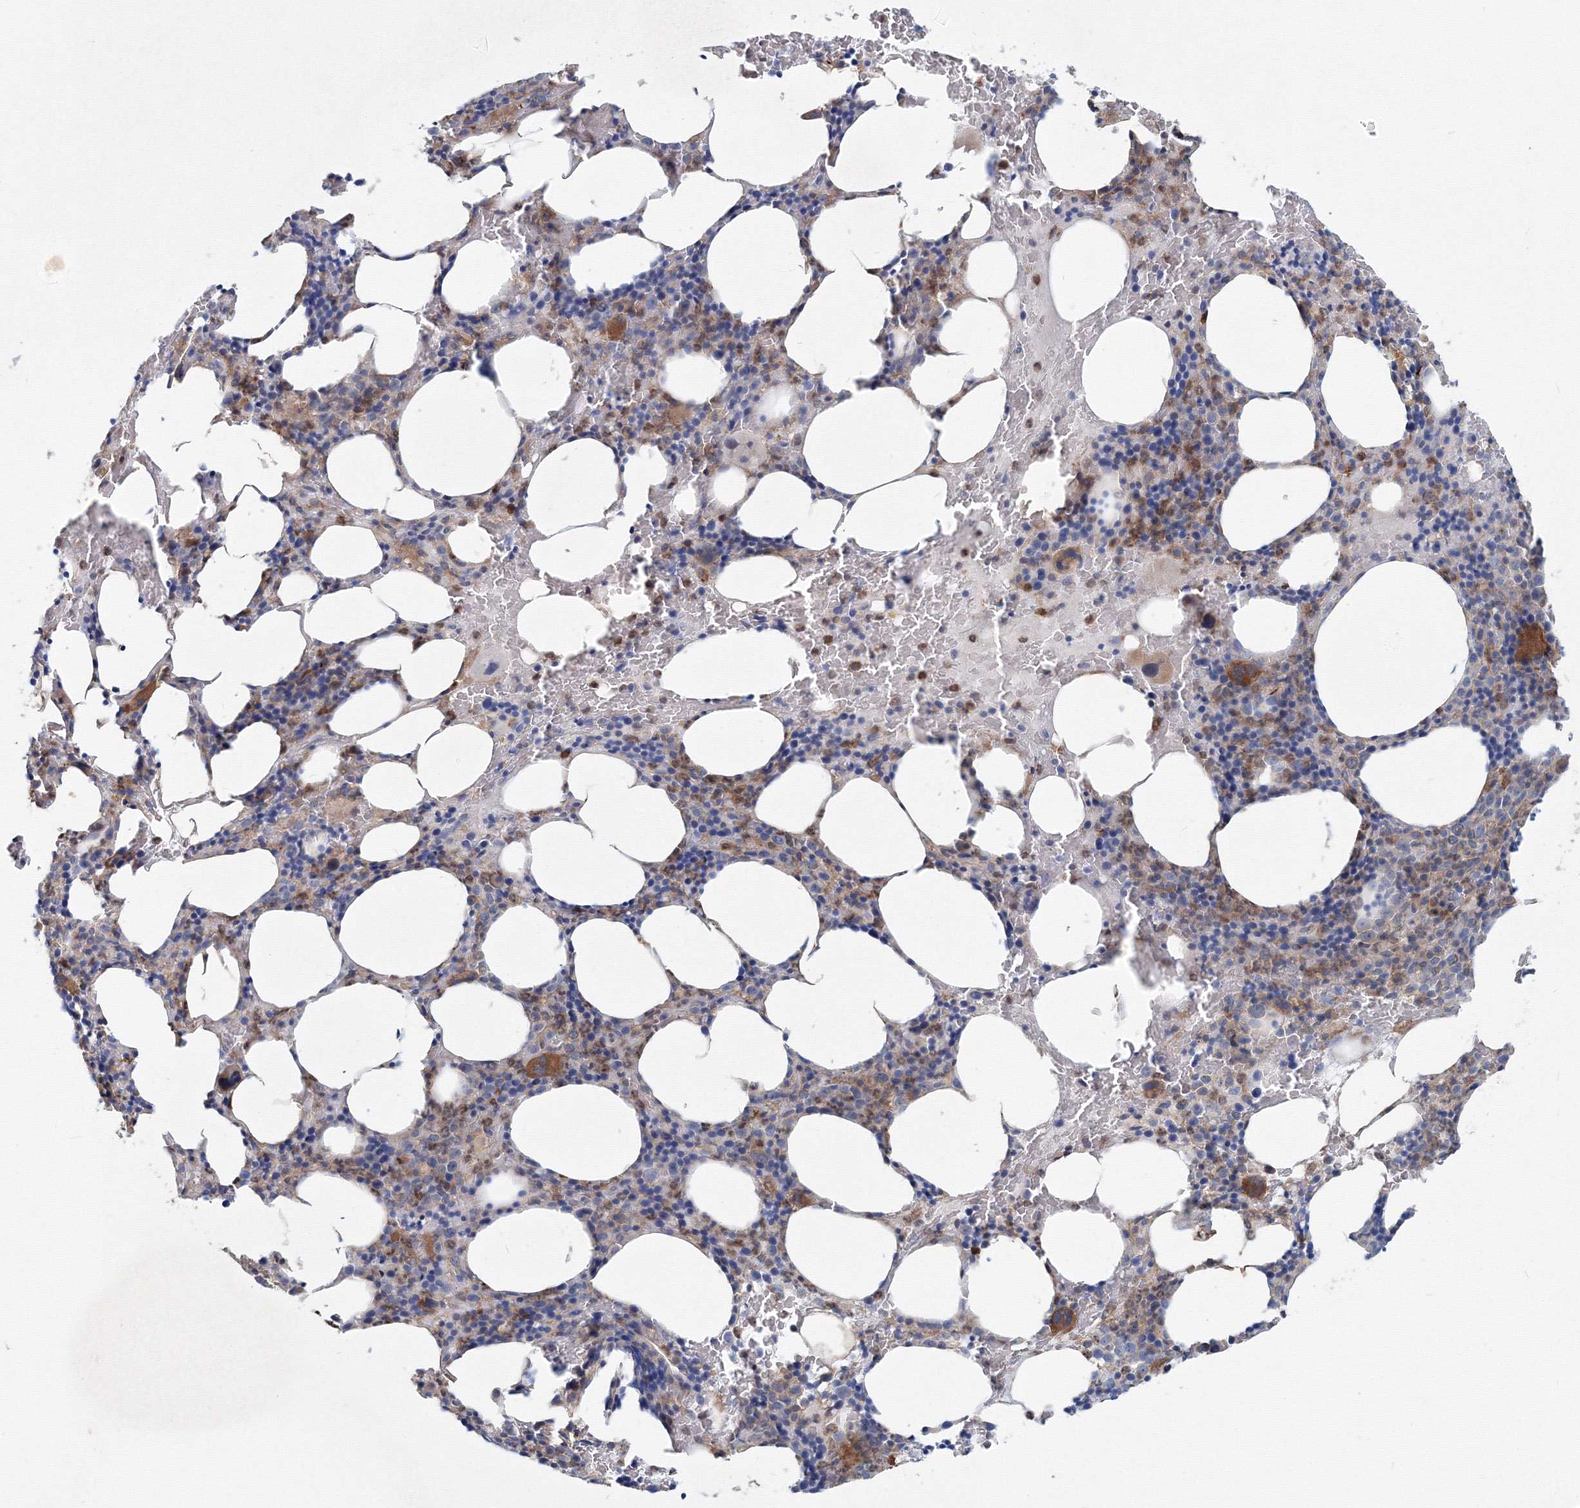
{"staining": {"intensity": "moderate", "quantity": "<25%", "location": "cytoplasmic/membranous"}, "tissue": "bone marrow", "cell_type": "Hematopoietic cells", "image_type": "normal", "snomed": [{"axis": "morphology", "description": "Normal tissue, NOS"}, {"axis": "topography", "description": "Bone marrow"}], "caption": "Immunohistochemistry (DAB (3,3'-diaminobenzidine)) staining of unremarkable human bone marrow shows moderate cytoplasmic/membranous protein positivity in about <25% of hematopoietic cells.", "gene": "SH3PXD2A", "patient": {"sex": "male", "age": 62}}